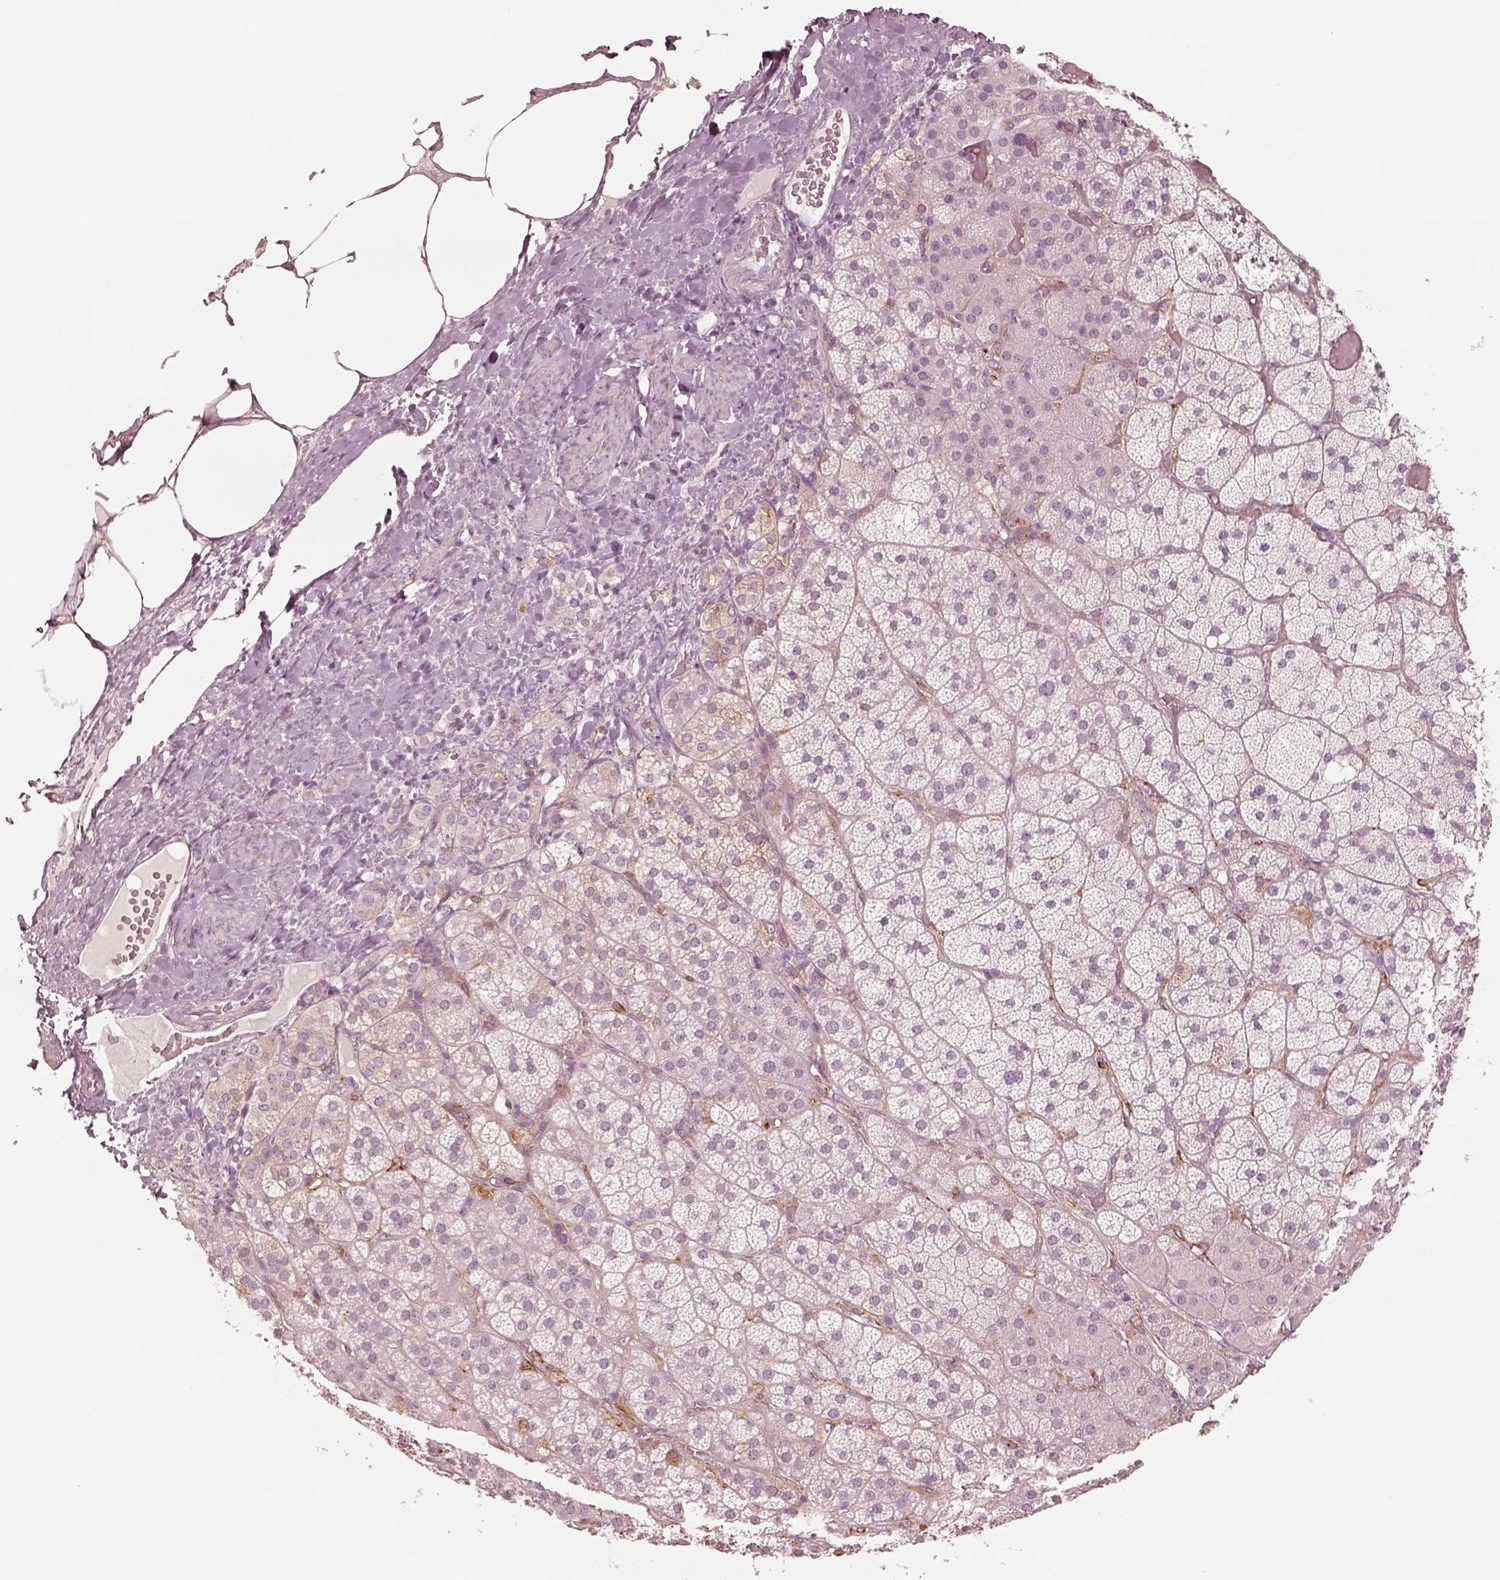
{"staining": {"intensity": "moderate", "quantity": "<25%", "location": "cytoplasmic/membranous"}, "tissue": "adrenal gland", "cell_type": "Glandular cells", "image_type": "normal", "snomed": [{"axis": "morphology", "description": "Normal tissue, NOS"}, {"axis": "topography", "description": "Adrenal gland"}], "caption": "Normal adrenal gland shows moderate cytoplasmic/membranous positivity in about <25% of glandular cells.", "gene": "DNAAF9", "patient": {"sex": "male", "age": 57}}